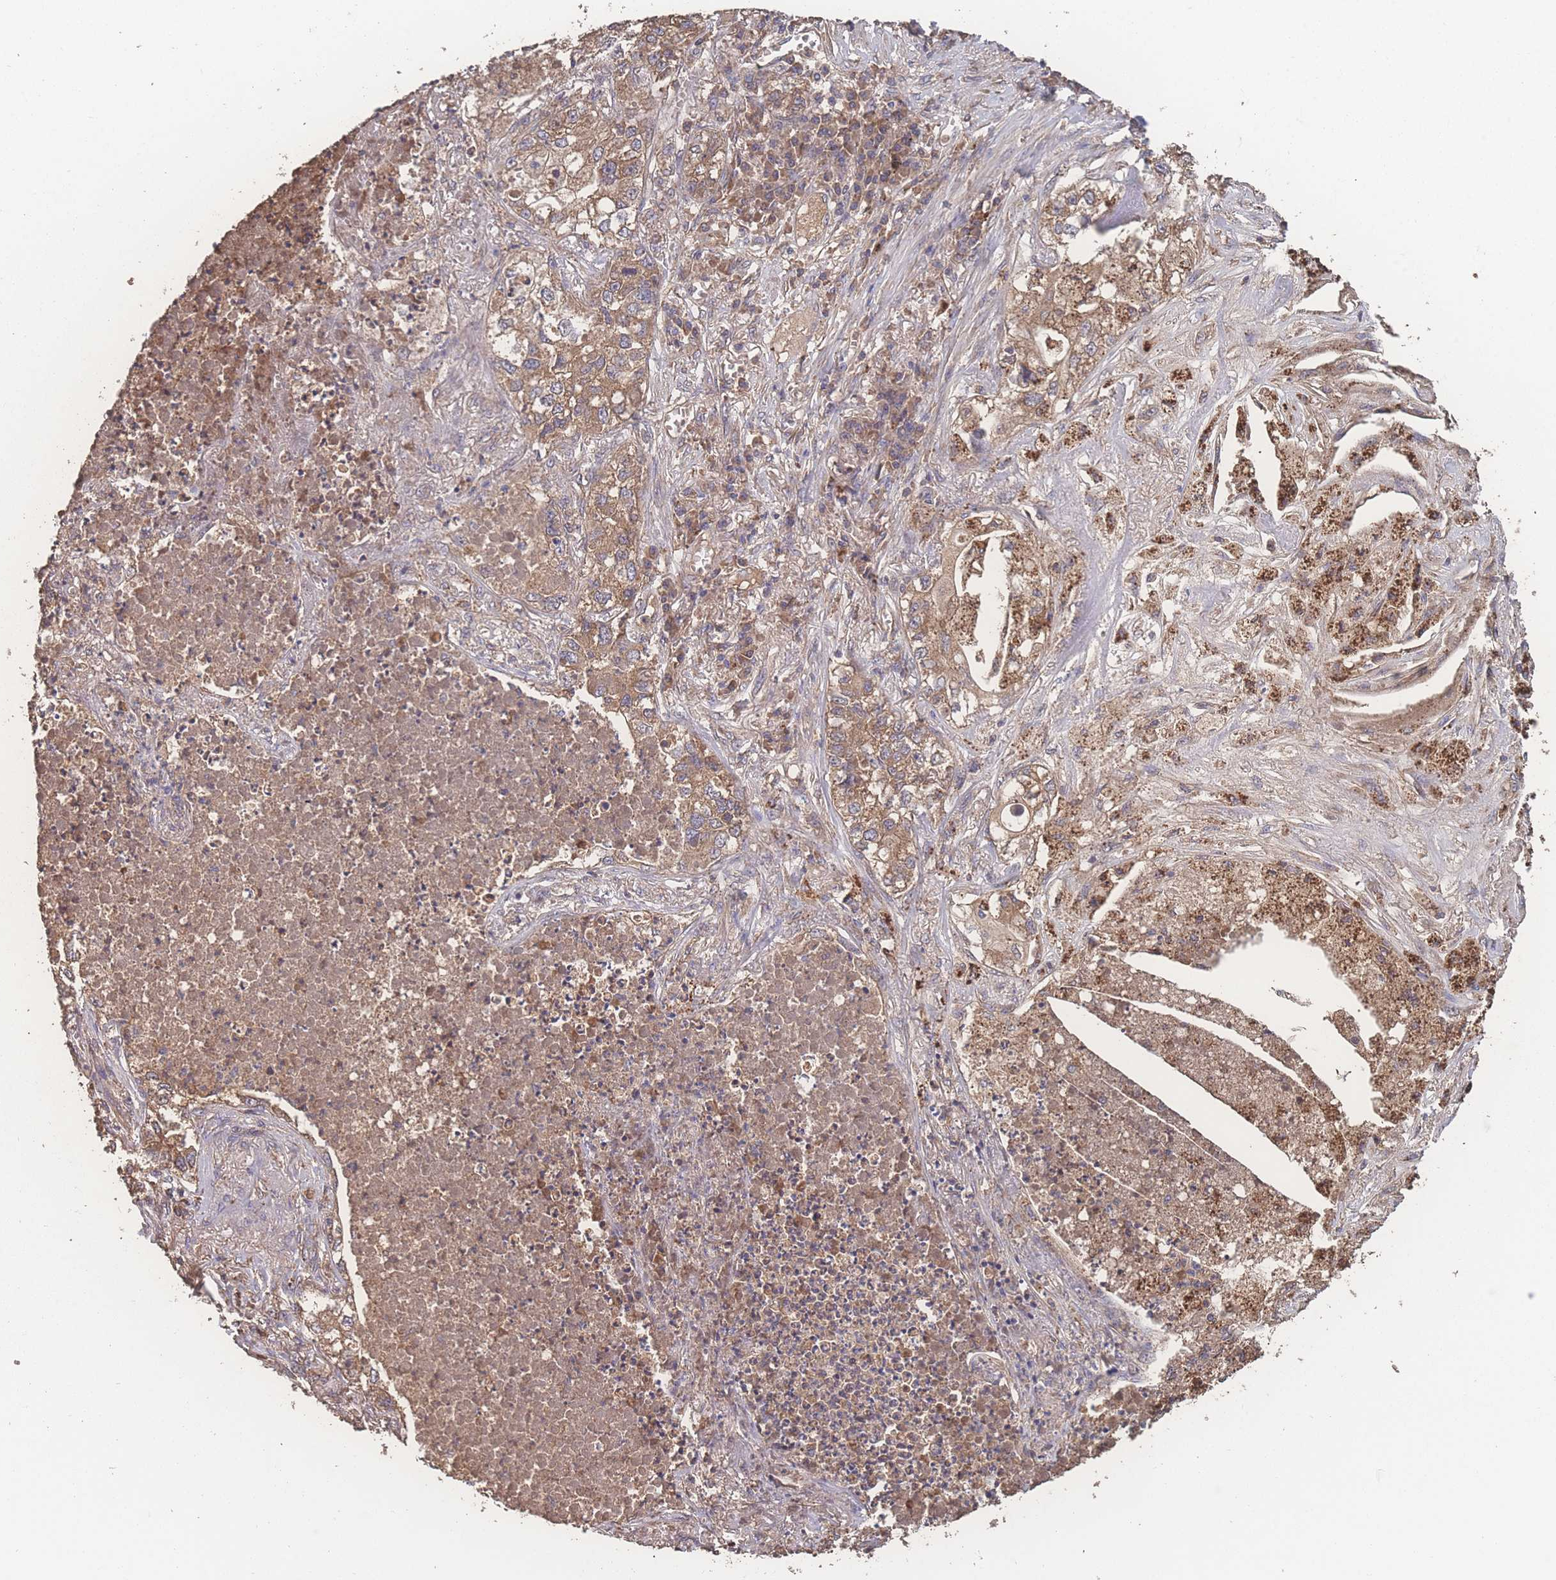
{"staining": {"intensity": "moderate", "quantity": ">75%", "location": "cytoplasmic/membranous"}, "tissue": "lung cancer", "cell_type": "Tumor cells", "image_type": "cancer", "snomed": [{"axis": "morphology", "description": "Adenocarcinoma, NOS"}, {"axis": "topography", "description": "Lung"}], "caption": "Lung adenocarcinoma stained with immunohistochemistry (IHC) reveals moderate cytoplasmic/membranous expression in about >75% of tumor cells.", "gene": "ATXN10", "patient": {"sex": "male", "age": 49}}